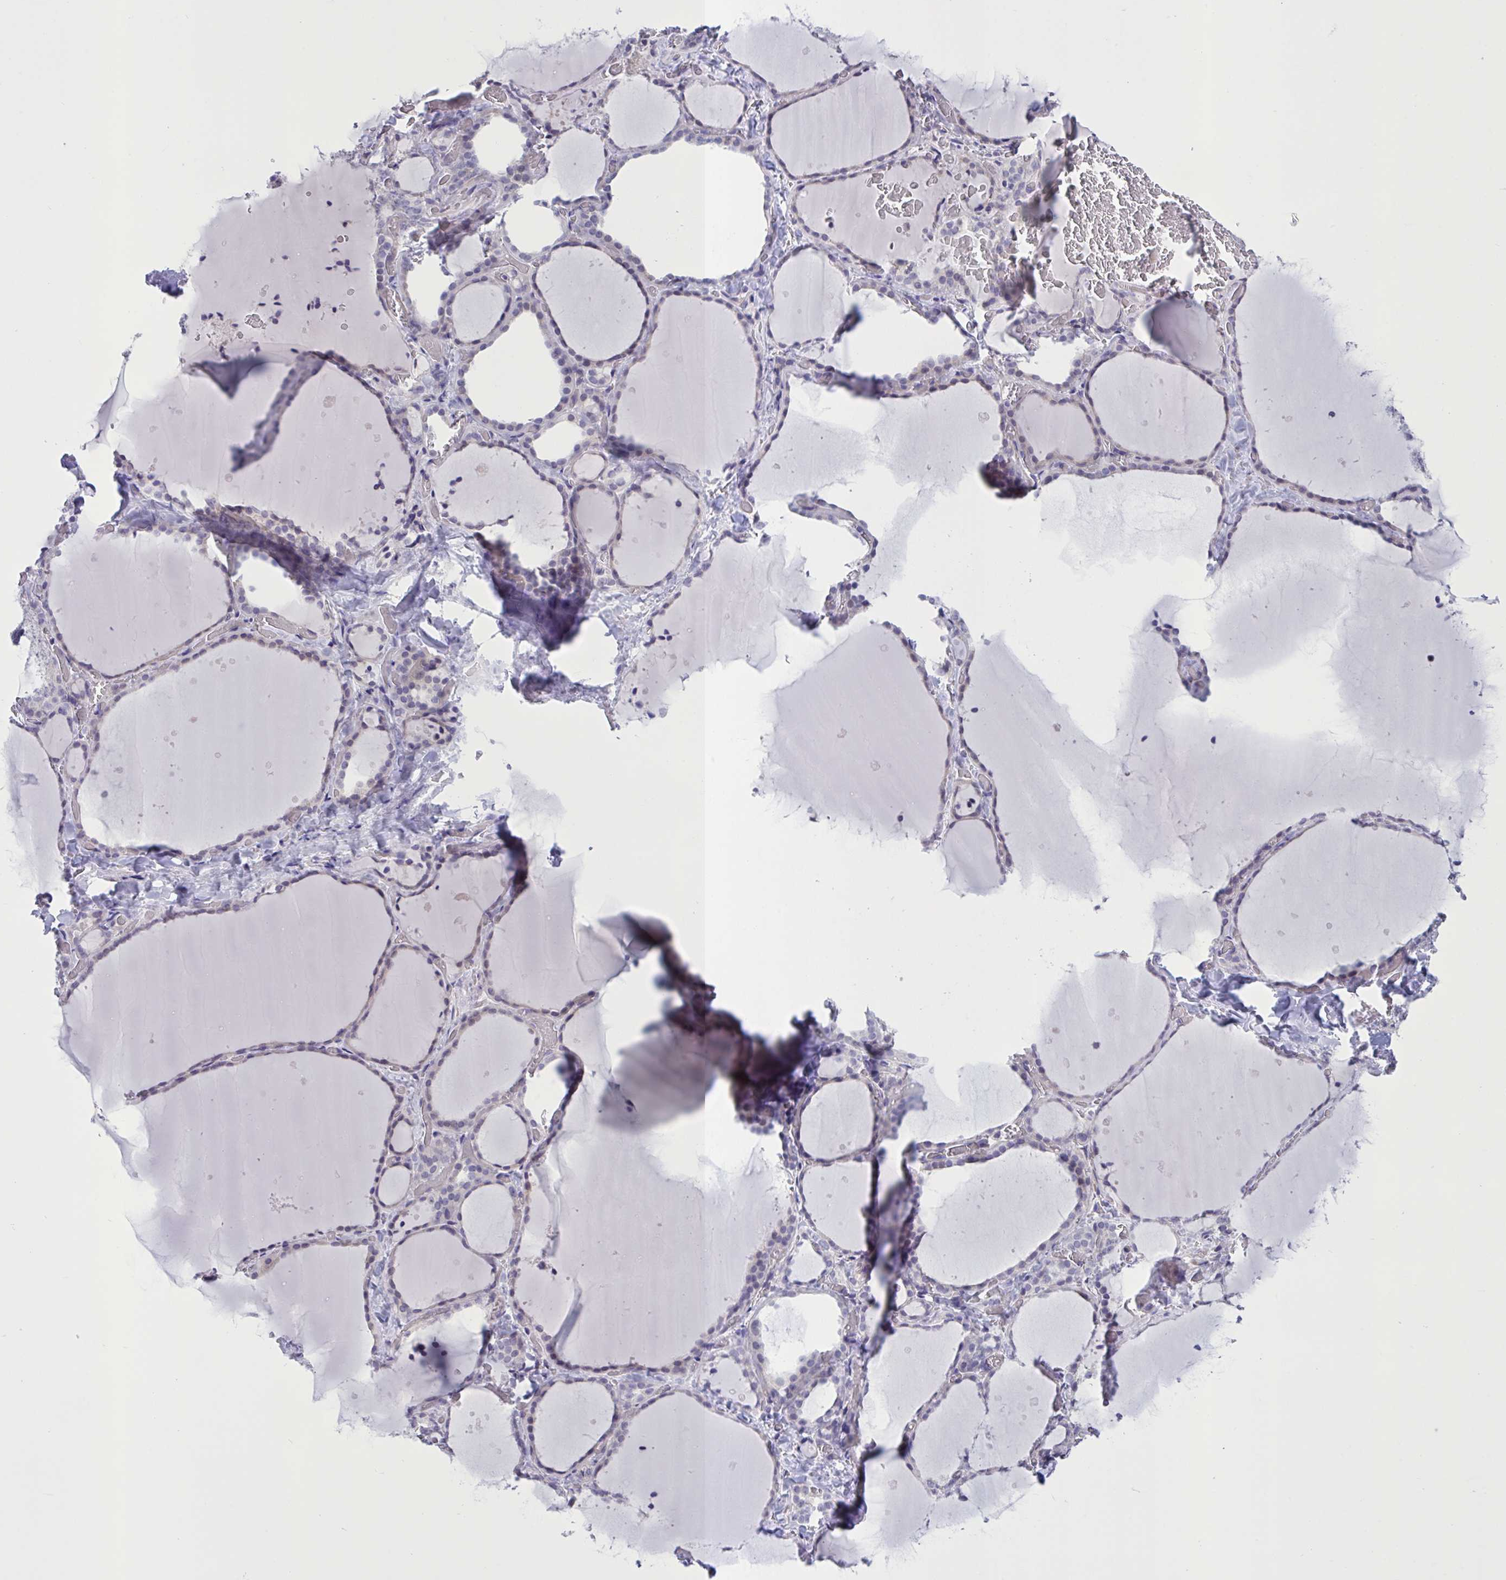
{"staining": {"intensity": "weak", "quantity": "<25%", "location": "cytoplasmic/membranous"}, "tissue": "thyroid gland", "cell_type": "Glandular cells", "image_type": "normal", "snomed": [{"axis": "morphology", "description": "Normal tissue, NOS"}, {"axis": "topography", "description": "Thyroid gland"}], "caption": "An immunohistochemistry image of normal thyroid gland is shown. There is no staining in glandular cells of thyroid gland.", "gene": "MRGPRX2", "patient": {"sex": "female", "age": 36}}